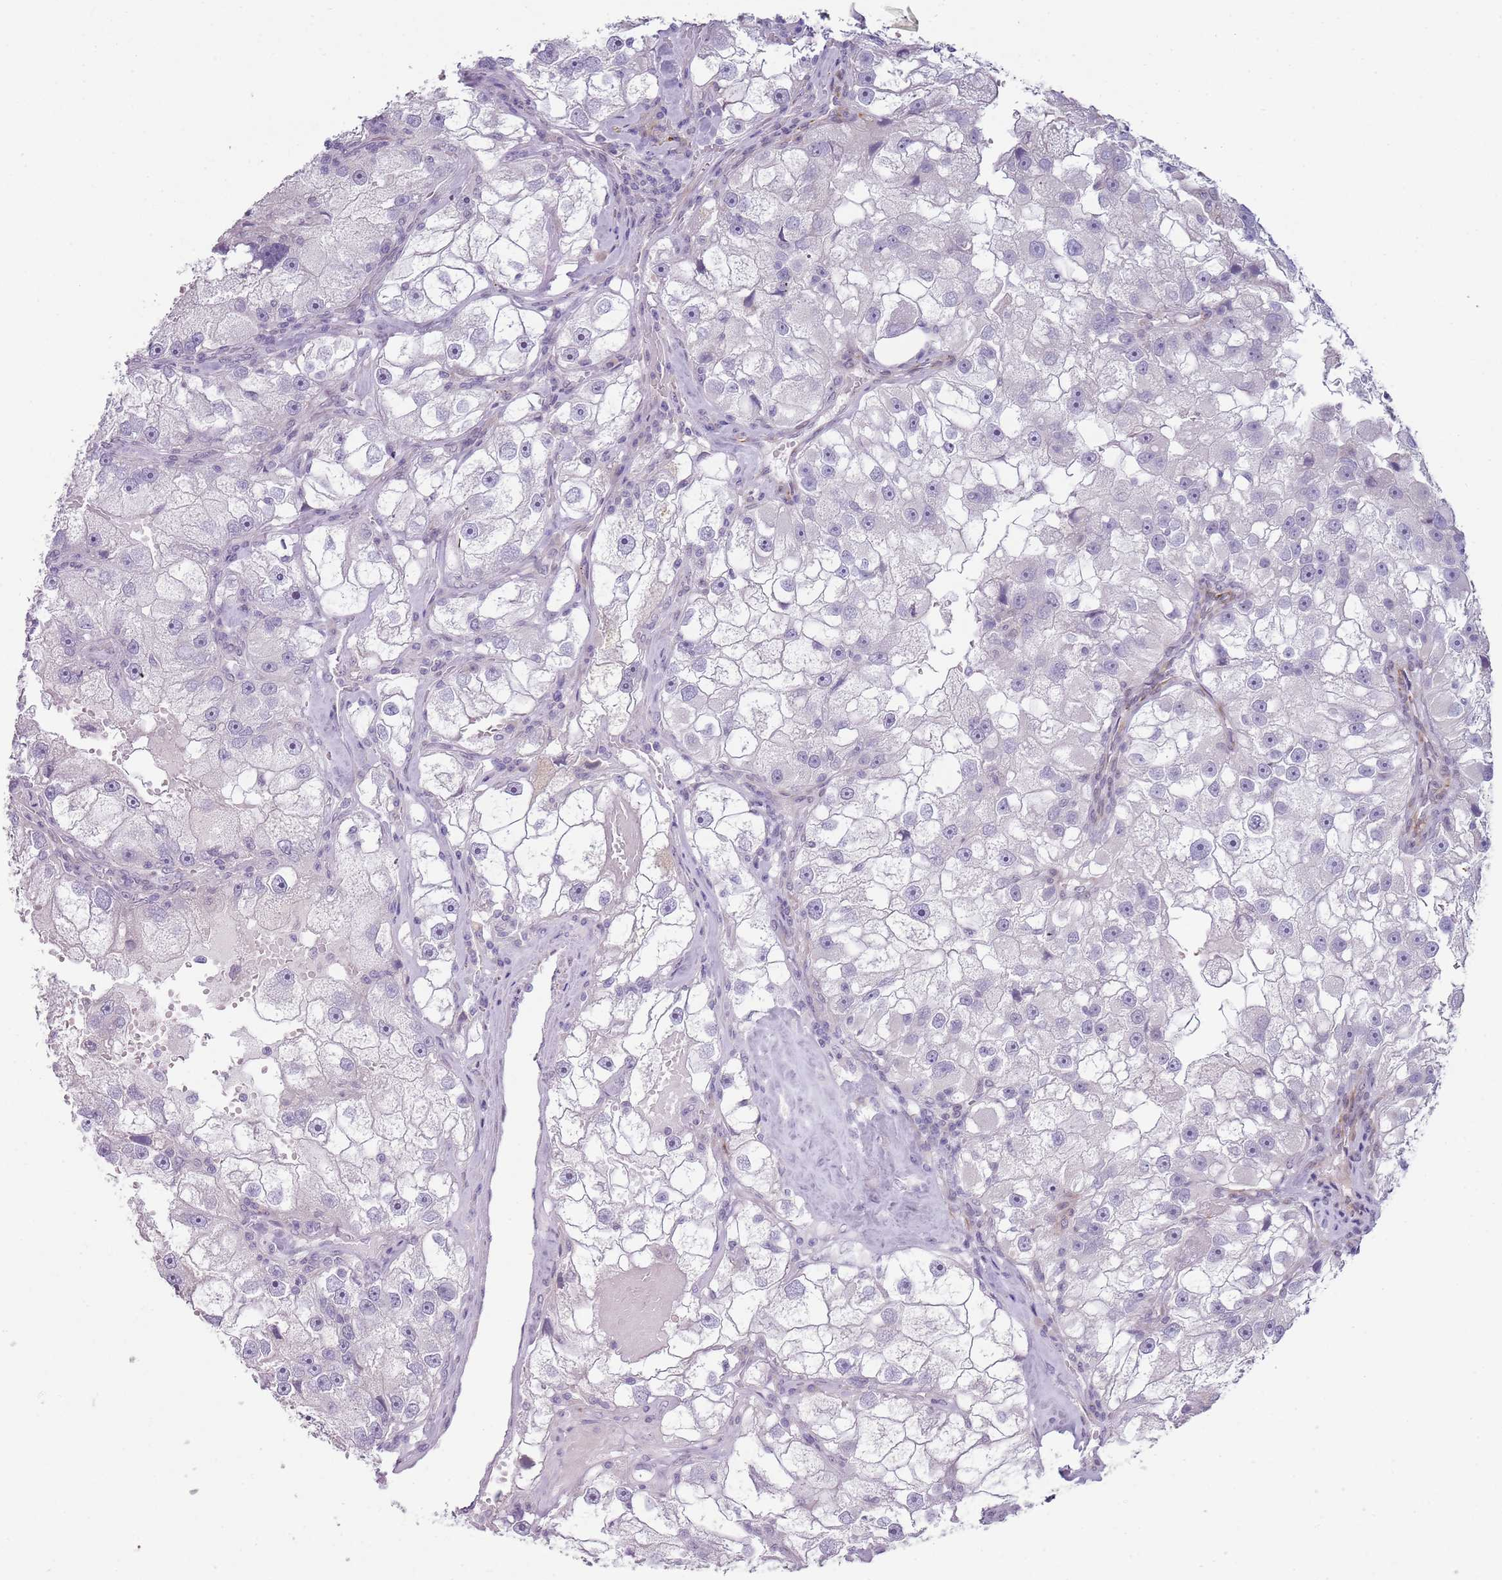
{"staining": {"intensity": "negative", "quantity": "none", "location": "none"}, "tissue": "renal cancer", "cell_type": "Tumor cells", "image_type": "cancer", "snomed": [{"axis": "morphology", "description": "Adenocarcinoma, NOS"}, {"axis": "topography", "description": "Kidney"}], "caption": "This photomicrograph is of adenocarcinoma (renal) stained with immunohistochemistry (IHC) to label a protein in brown with the nuclei are counter-stained blue. There is no positivity in tumor cells.", "gene": "NBPF3", "patient": {"sex": "male", "age": 63}}